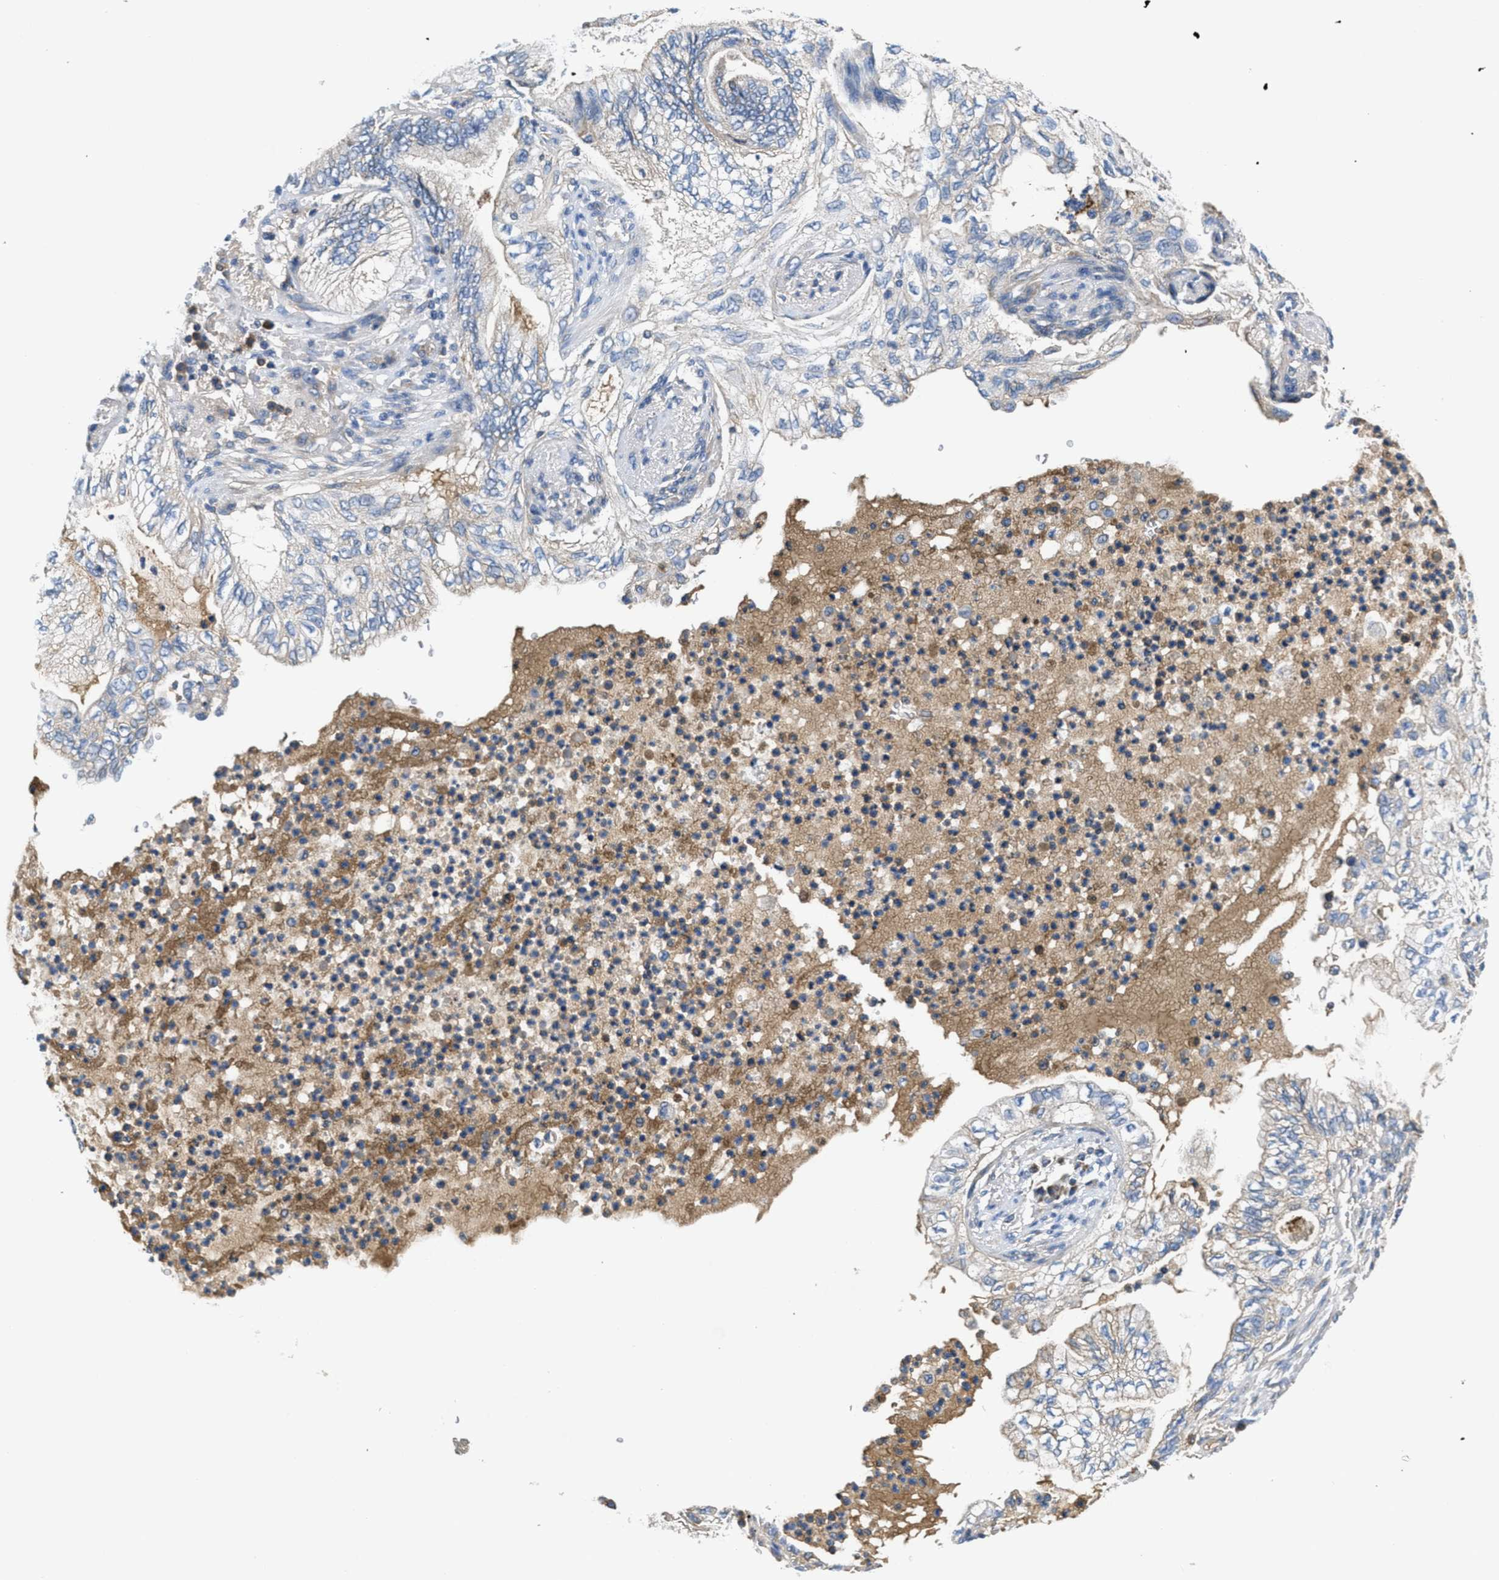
{"staining": {"intensity": "weak", "quantity": "<25%", "location": "cytoplasmic/membranous"}, "tissue": "lung cancer", "cell_type": "Tumor cells", "image_type": "cancer", "snomed": [{"axis": "morphology", "description": "Normal tissue, NOS"}, {"axis": "morphology", "description": "Adenocarcinoma, NOS"}, {"axis": "topography", "description": "Bronchus"}, {"axis": "topography", "description": "Lung"}], "caption": "Immunohistochemistry (IHC) micrograph of lung cancer stained for a protein (brown), which exhibits no staining in tumor cells.", "gene": "GALK1", "patient": {"sex": "female", "age": 70}}